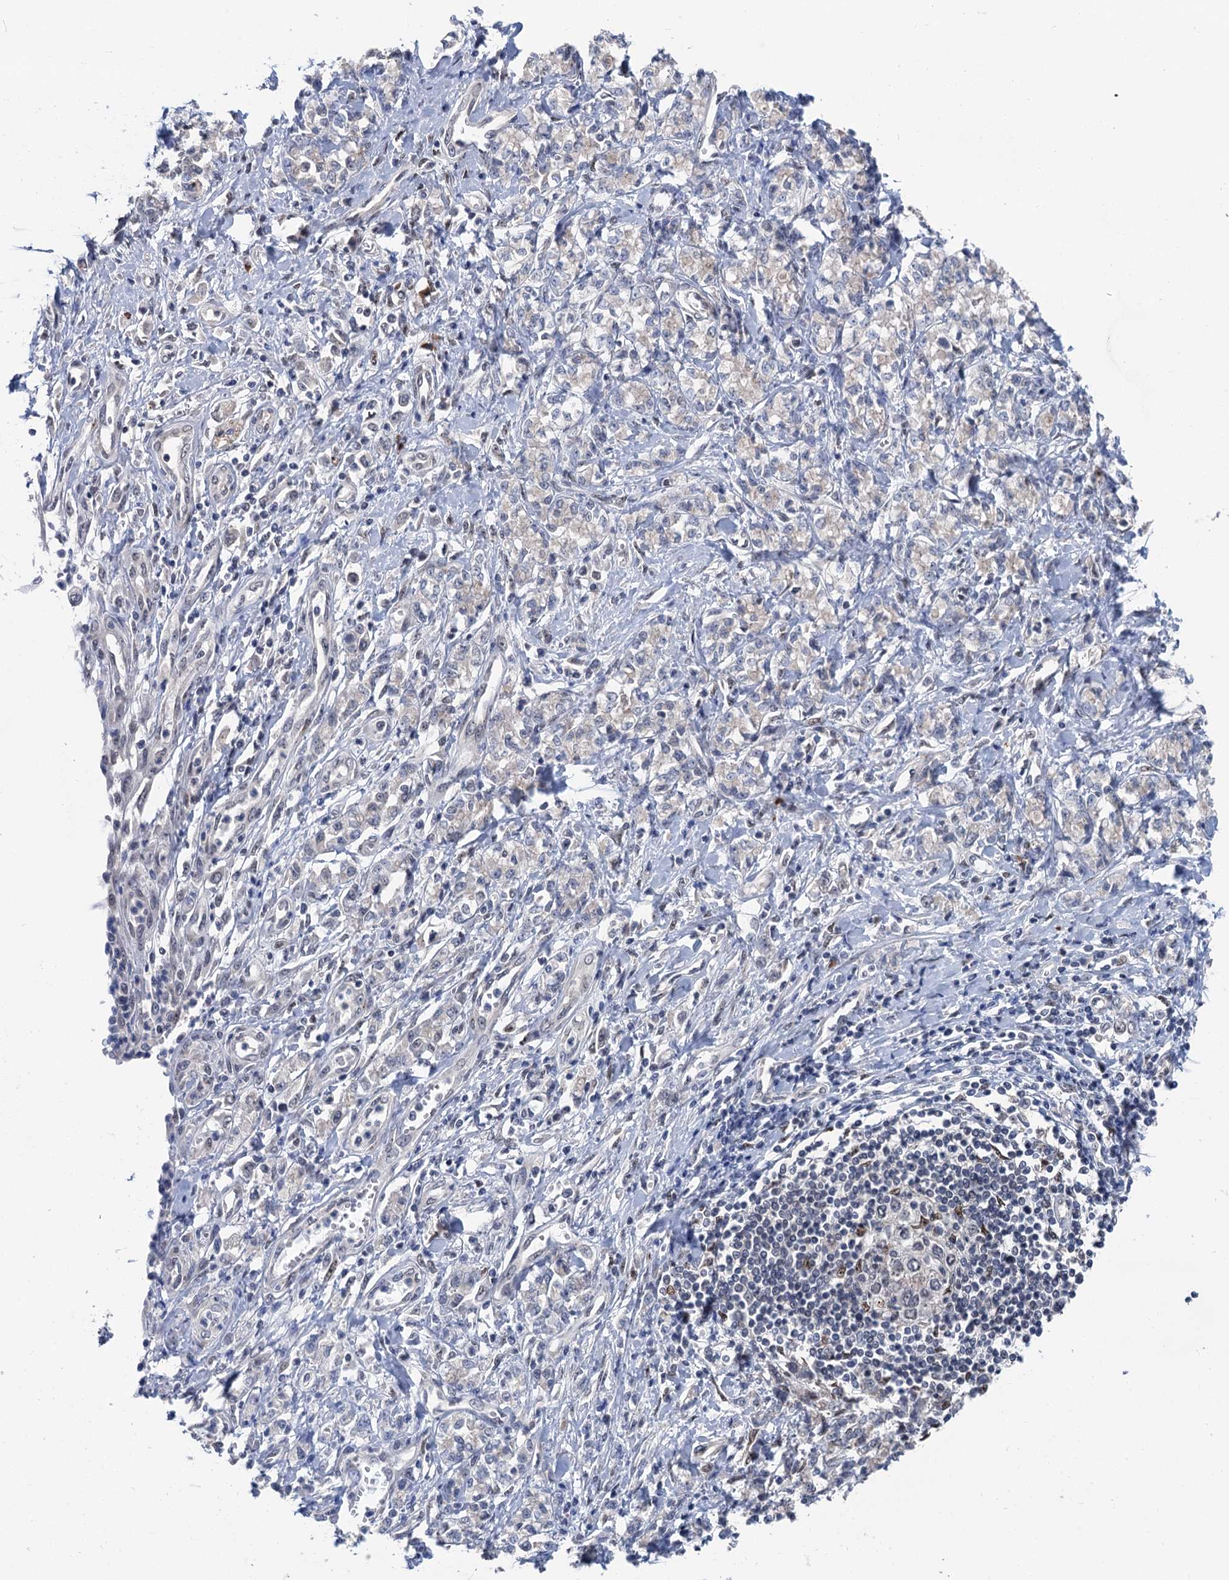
{"staining": {"intensity": "negative", "quantity": "none", "location": "none"}, "tissue": "stomach cancer", "cell_type": "Tumor cells", "image_type": "cancer", "snomed": [{"axis": "morphology", "description": "Adenocarcinoma, NOS"}, {"axis": "topography", "description": "Stomach"}], "caption": "Immunohistochemistry (IHC) histopathology image of neoplastic tissue: adenocarcinoma (stomach) stained with DAB (3,3'-diaminobenzidine) exhibits no significant protein positivity in tumor cells. Brightfield microscopy of immunohistochemistry (IHC) stained with DAB (brown) and hematoxylin (blue), captured at high magnification.", "gene": "RASSF4", "patient": {"sex": "female", "age": 76}}